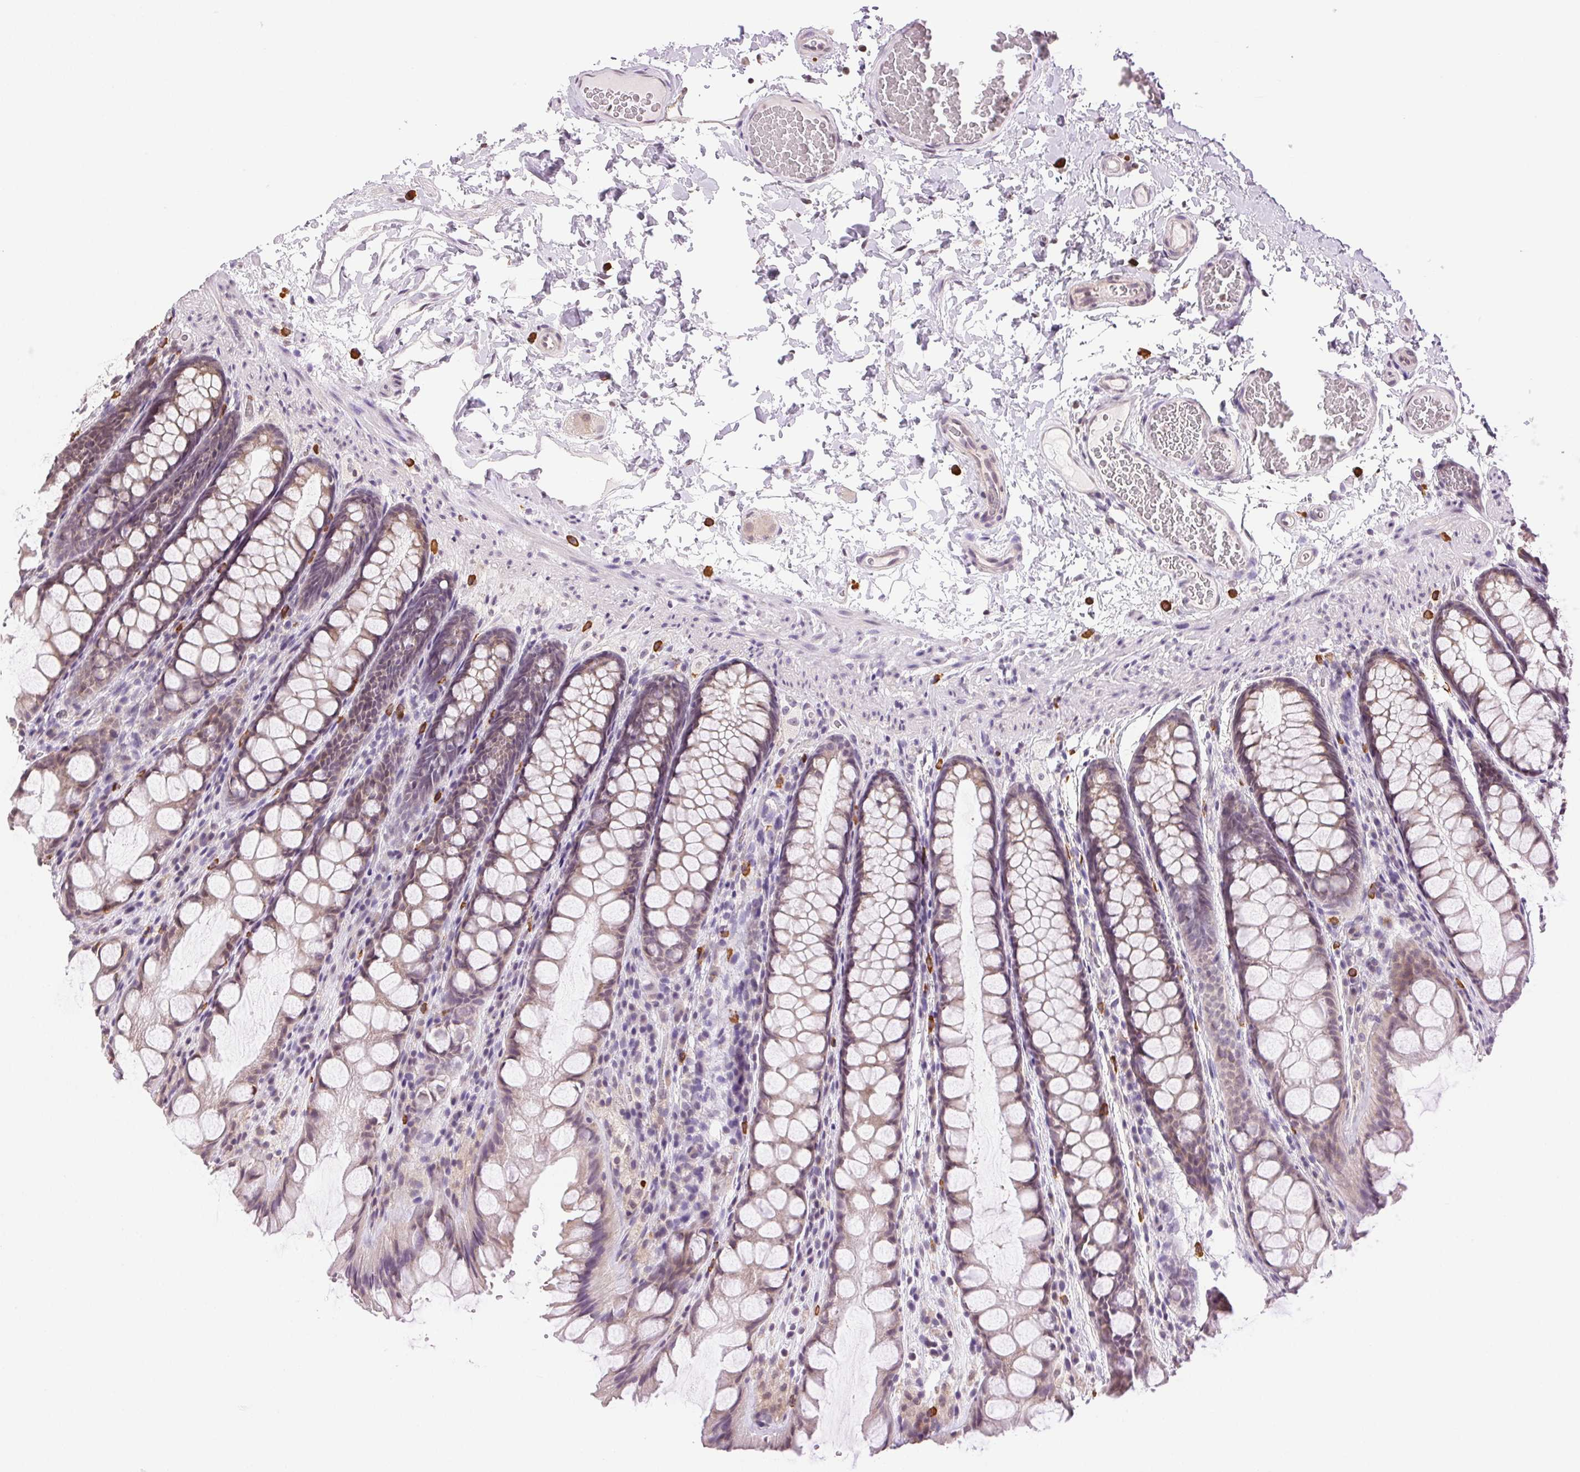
{"staining": {"intensity": "negative", "quantity": "none", "location": "none"}, "tissue": "colon", "cell_type": "Endothelial cells", "image_type": "normal", "snomed": [{"axis": "morphology", "description": "Normal tissue, NOS"}, {"axis": "topography", "description": "Colon"}], "caption": "The micrograph displays no staining of endothelial cells in unremarkable colon. The staining is performed using DAB (3,3'-diaminobenzidine) brown chromogen with nuclei counter-stained in using hematoxylin.", "gene": "TNNT3", "patient": {"sex": "male", "age": 47}}